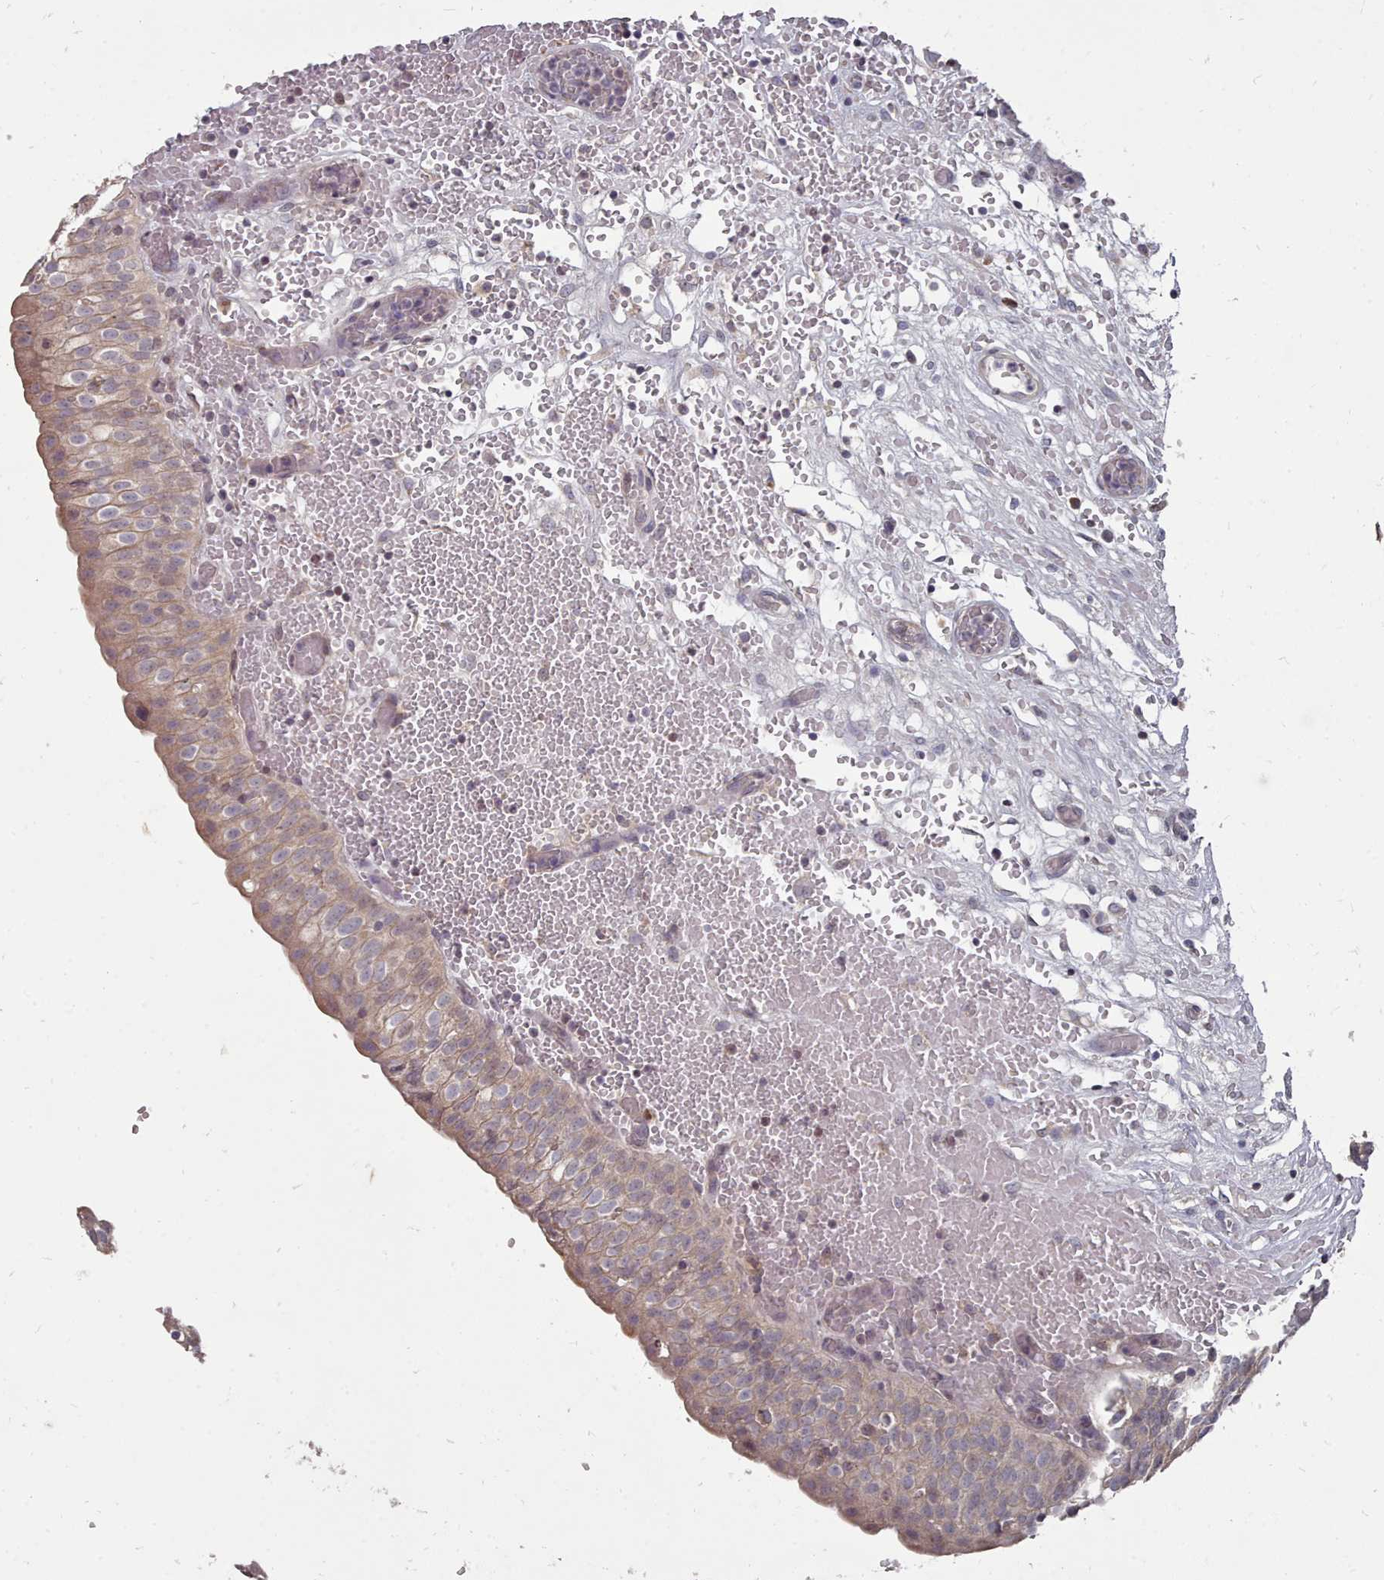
{"staining": {"intensity": "weak", "quantity": "25%-75%", "location": "cytoplasmic/membranous"}, "tissue": "urinary bladder", "cell_type": "Urothelial cells", "image_type": "normal", "snomed": [{"axis": "morphology", "description": "Normal tissue, NOS"}, {"axis": "topography", "description": "Urinary bladder"}], "caption": "Immunohistochemistry (DAB (3,3'-diaminobenzidine)) staining of normal urinary bladder displays weak cytoplasmic/membranous protein positivity in about 25%-75% of urothelial cells.", "gene": "ACKR3", "patient": {"sex": "male", "age": 55}}